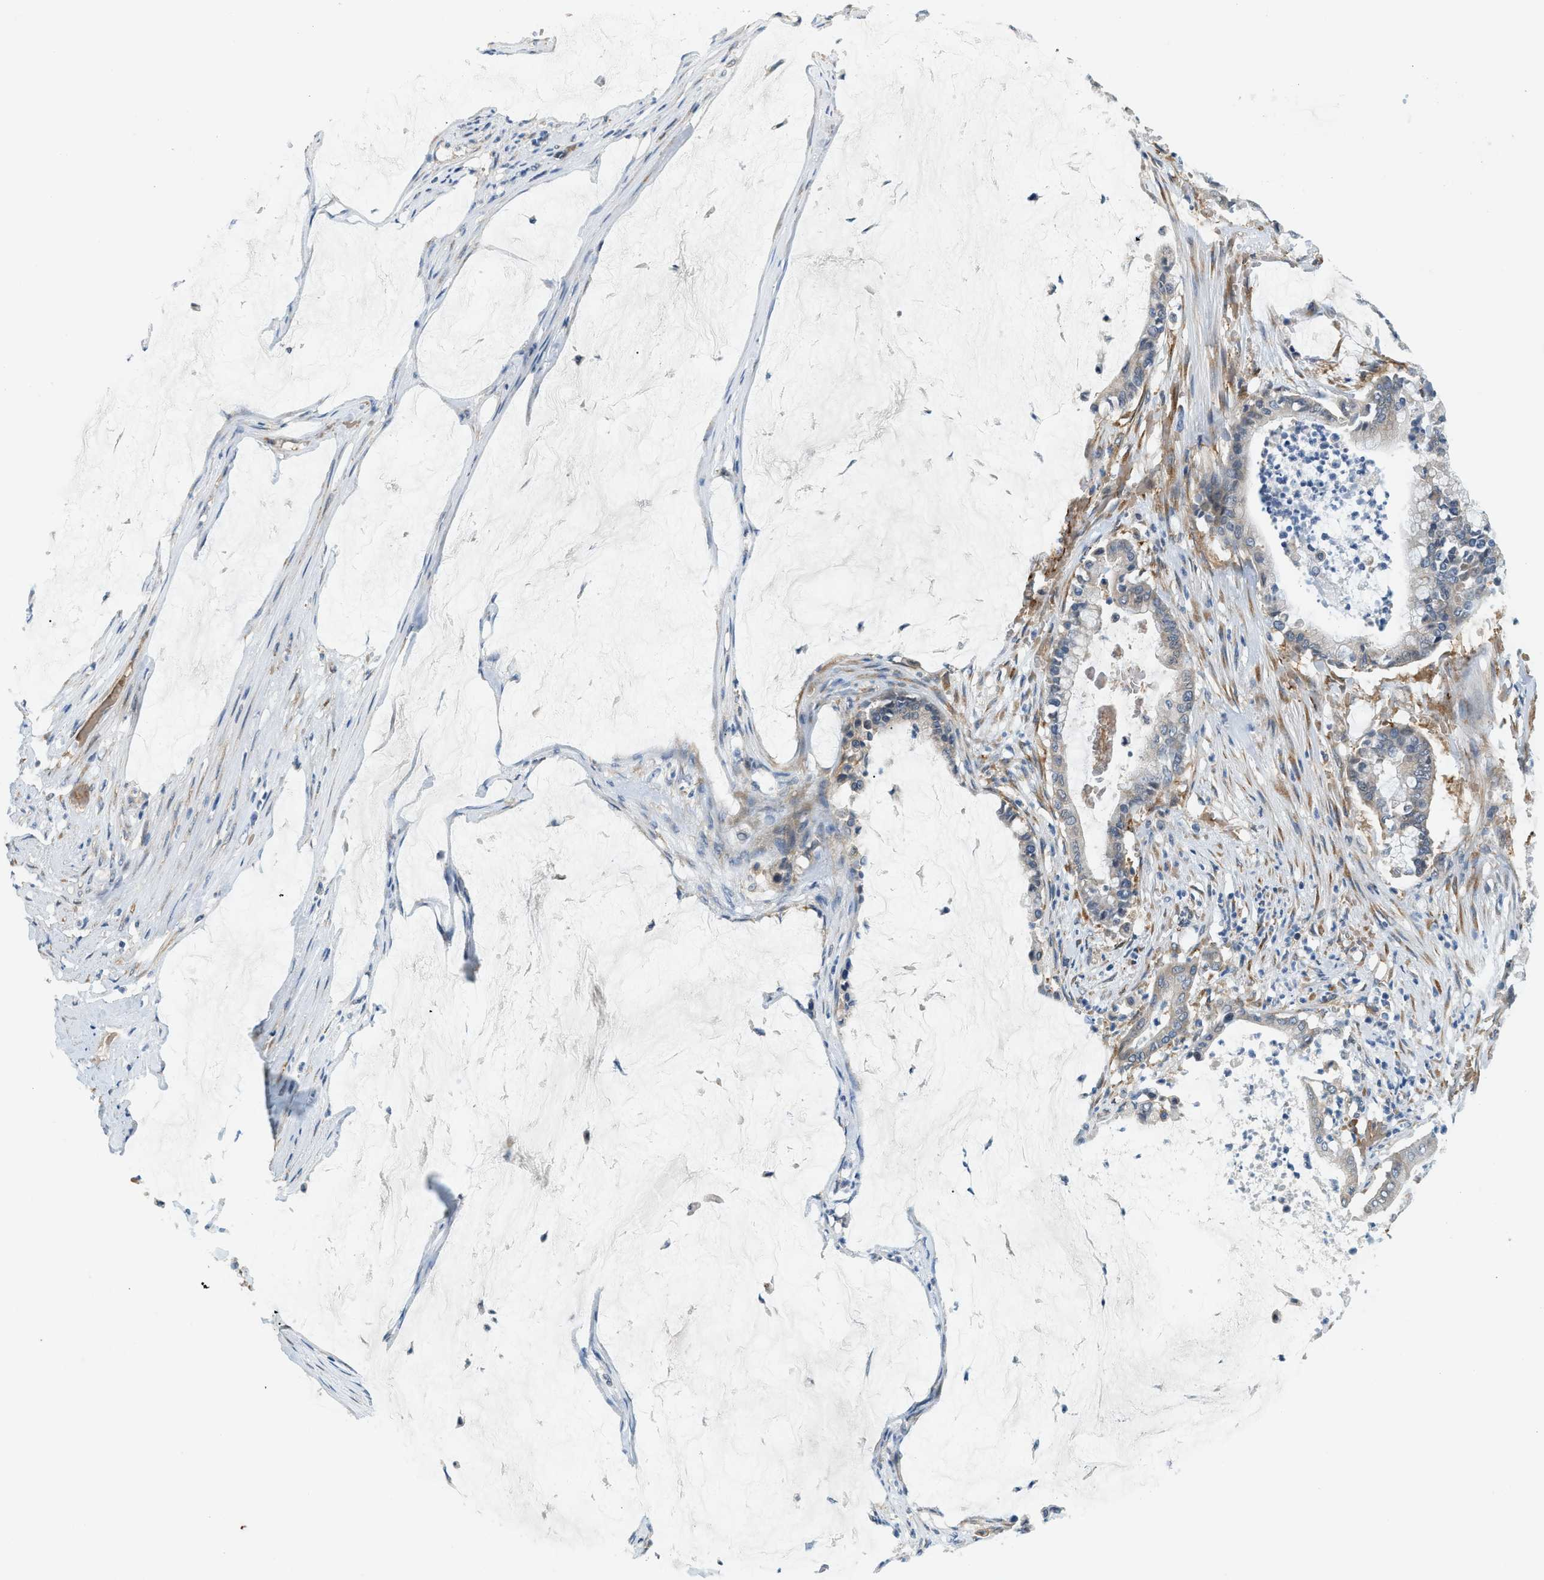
{"staining": {"intensity": "weak", "quantity": "<25%", "location": "cytoplasmic/membranous"}, "tissue": "pancreatic cancer", "cell_type": "Tumor cells", "image_type": "cancer", "snomed": [{"axis": "morphology", "description": "Adenocarcinoma, NOS"}, {"axis": "topography", "description": "Pancreas"}], "caption": "IHC of human adenocarcinoma (pancreatic) displays no positivity in tumor cells.", "gene": "CYTH2", "patient": {"sex": "male", "age": 41}}